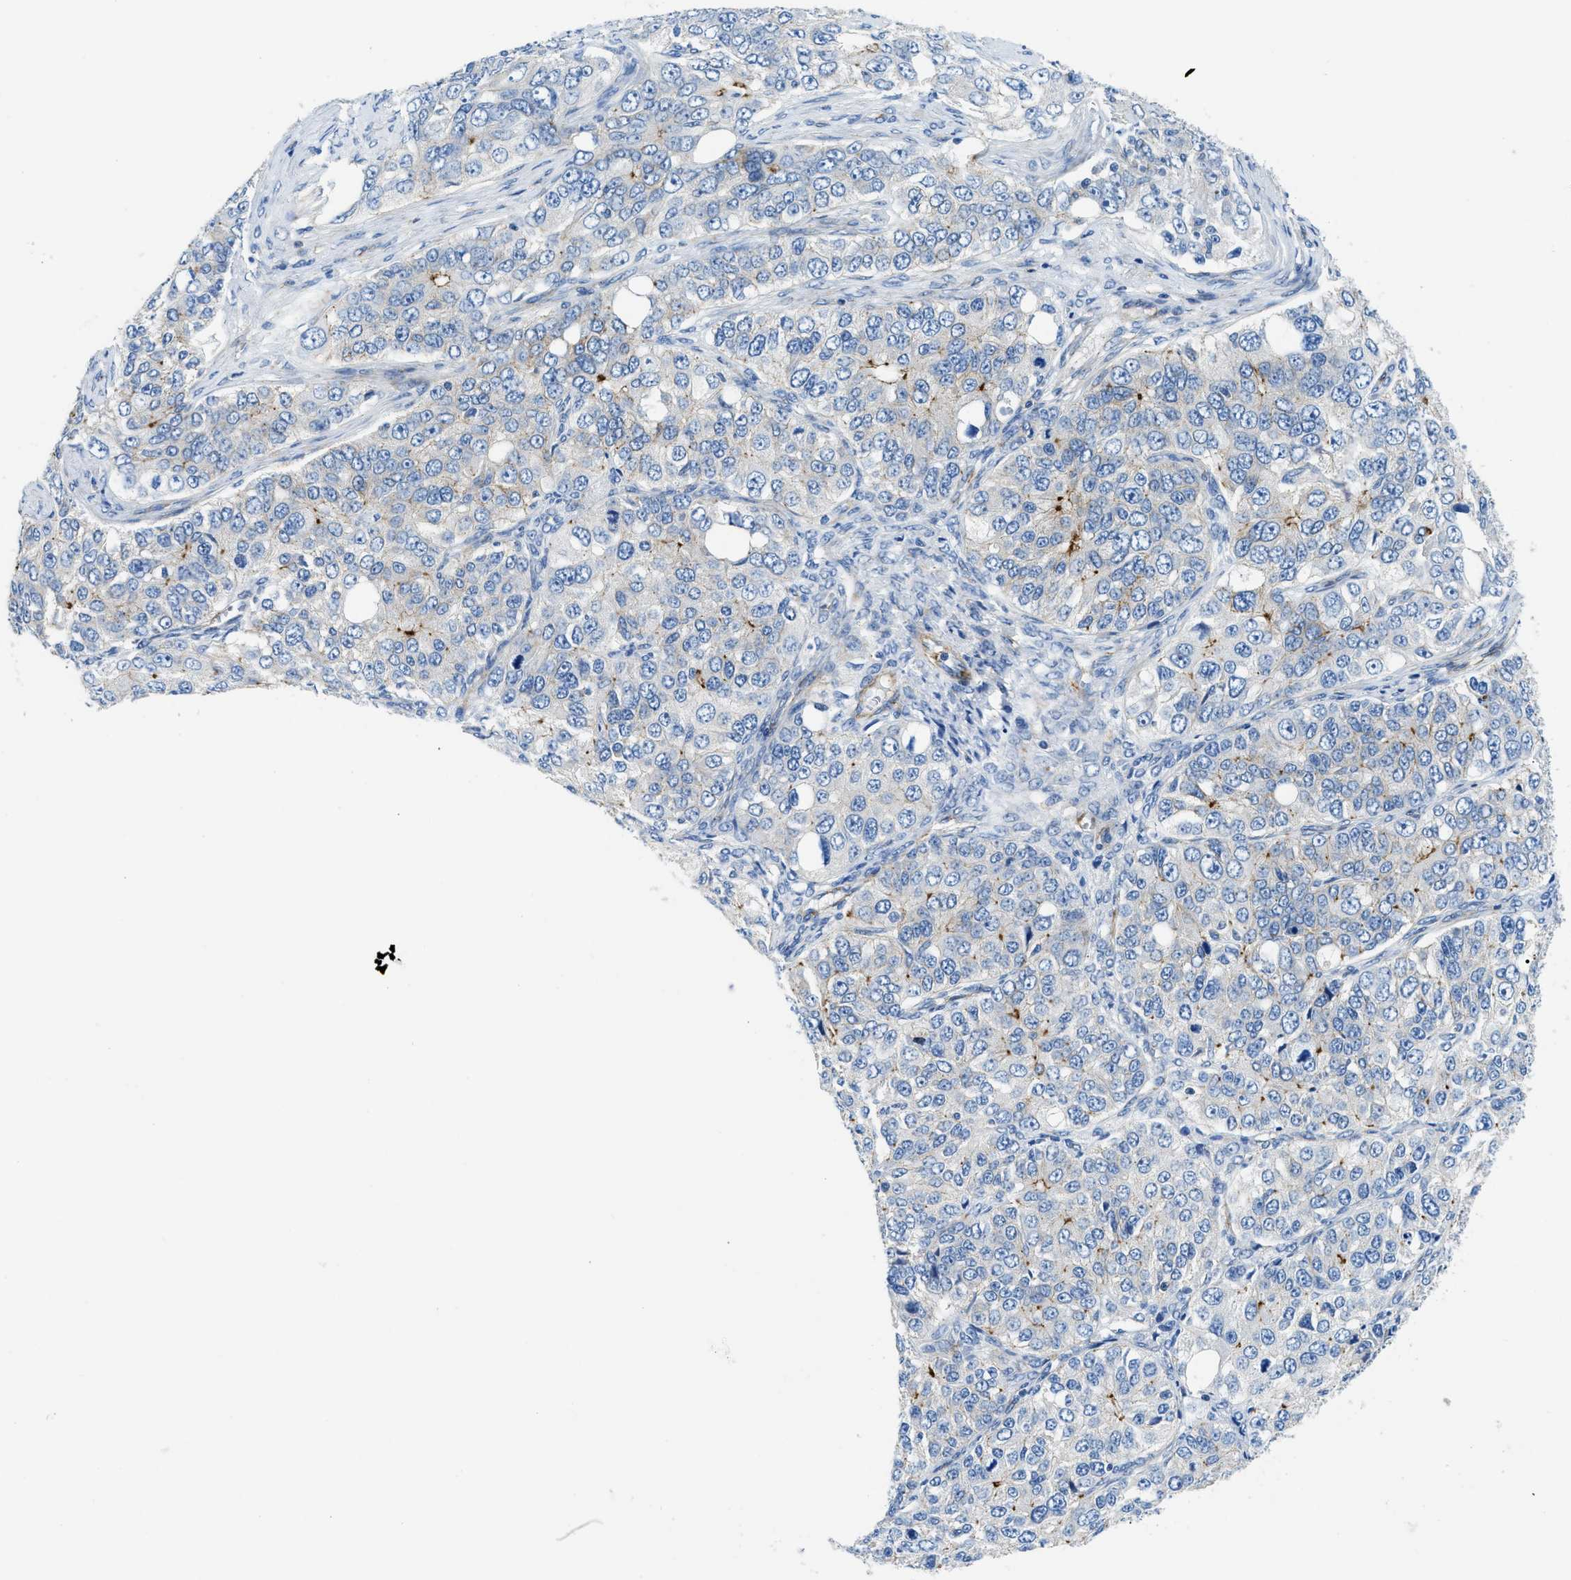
{"staining": {"intensity": "negative", "quantity": "none", "location": "none"}, "tissue": "ovarian cancer", "cell_type": "Tumor cells", "image_type": "cancer", "snomed": [{"axis": "morphology", "description": "Carcinoma, endometroid"}, {"axis": "topography", "description": "Ovary"}], "caption": "The micrograph demonstrates no staining of tumor cells in ovarian cancer (endometroid carcinoma).", "gene": "CUTA", "patient": {"sex": "female", "age": 51}}